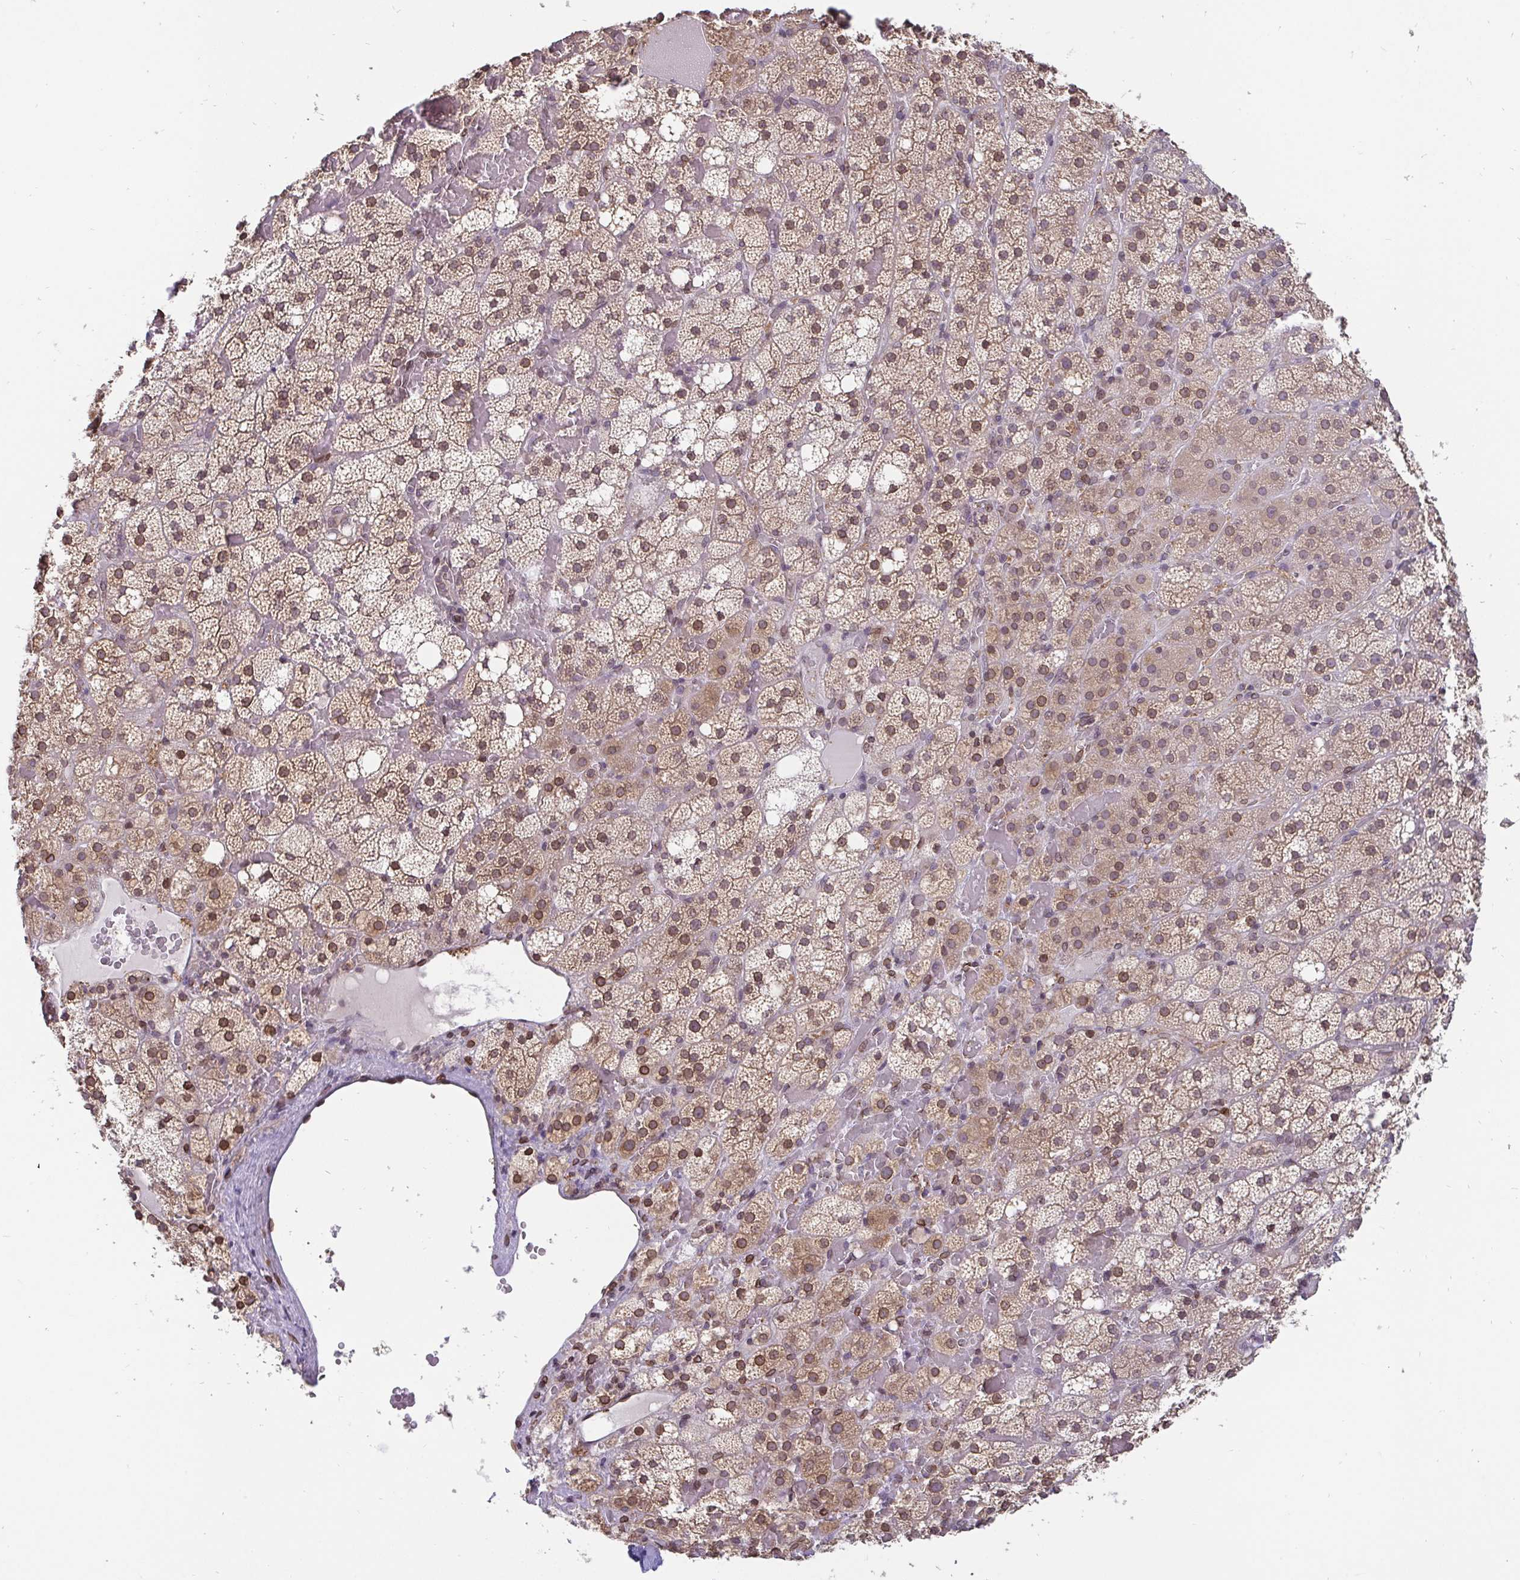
{"staining": {"intensity": "moderate", "quantity": ">75%", "location": "cytoplasmic/membranous,nuclear"}, "tissue": "adrenal gland", "cell_type": "Glandular cells", "image_type": "normal", "snomed": [{"axis": "morphology", "description": "Normal tissue, NOS"}, {"axis": "topography", "description": "Adrenal gland"}], "caption": "The photomicrograph displays immunohistochemical staining of normal adrenal gland. There is moderate cytoplasmic/membranous,nuclear staining is present in about >75% of glandular cells.", "gene": "EMD", "patient": {"sex": "male", "age": 53}}